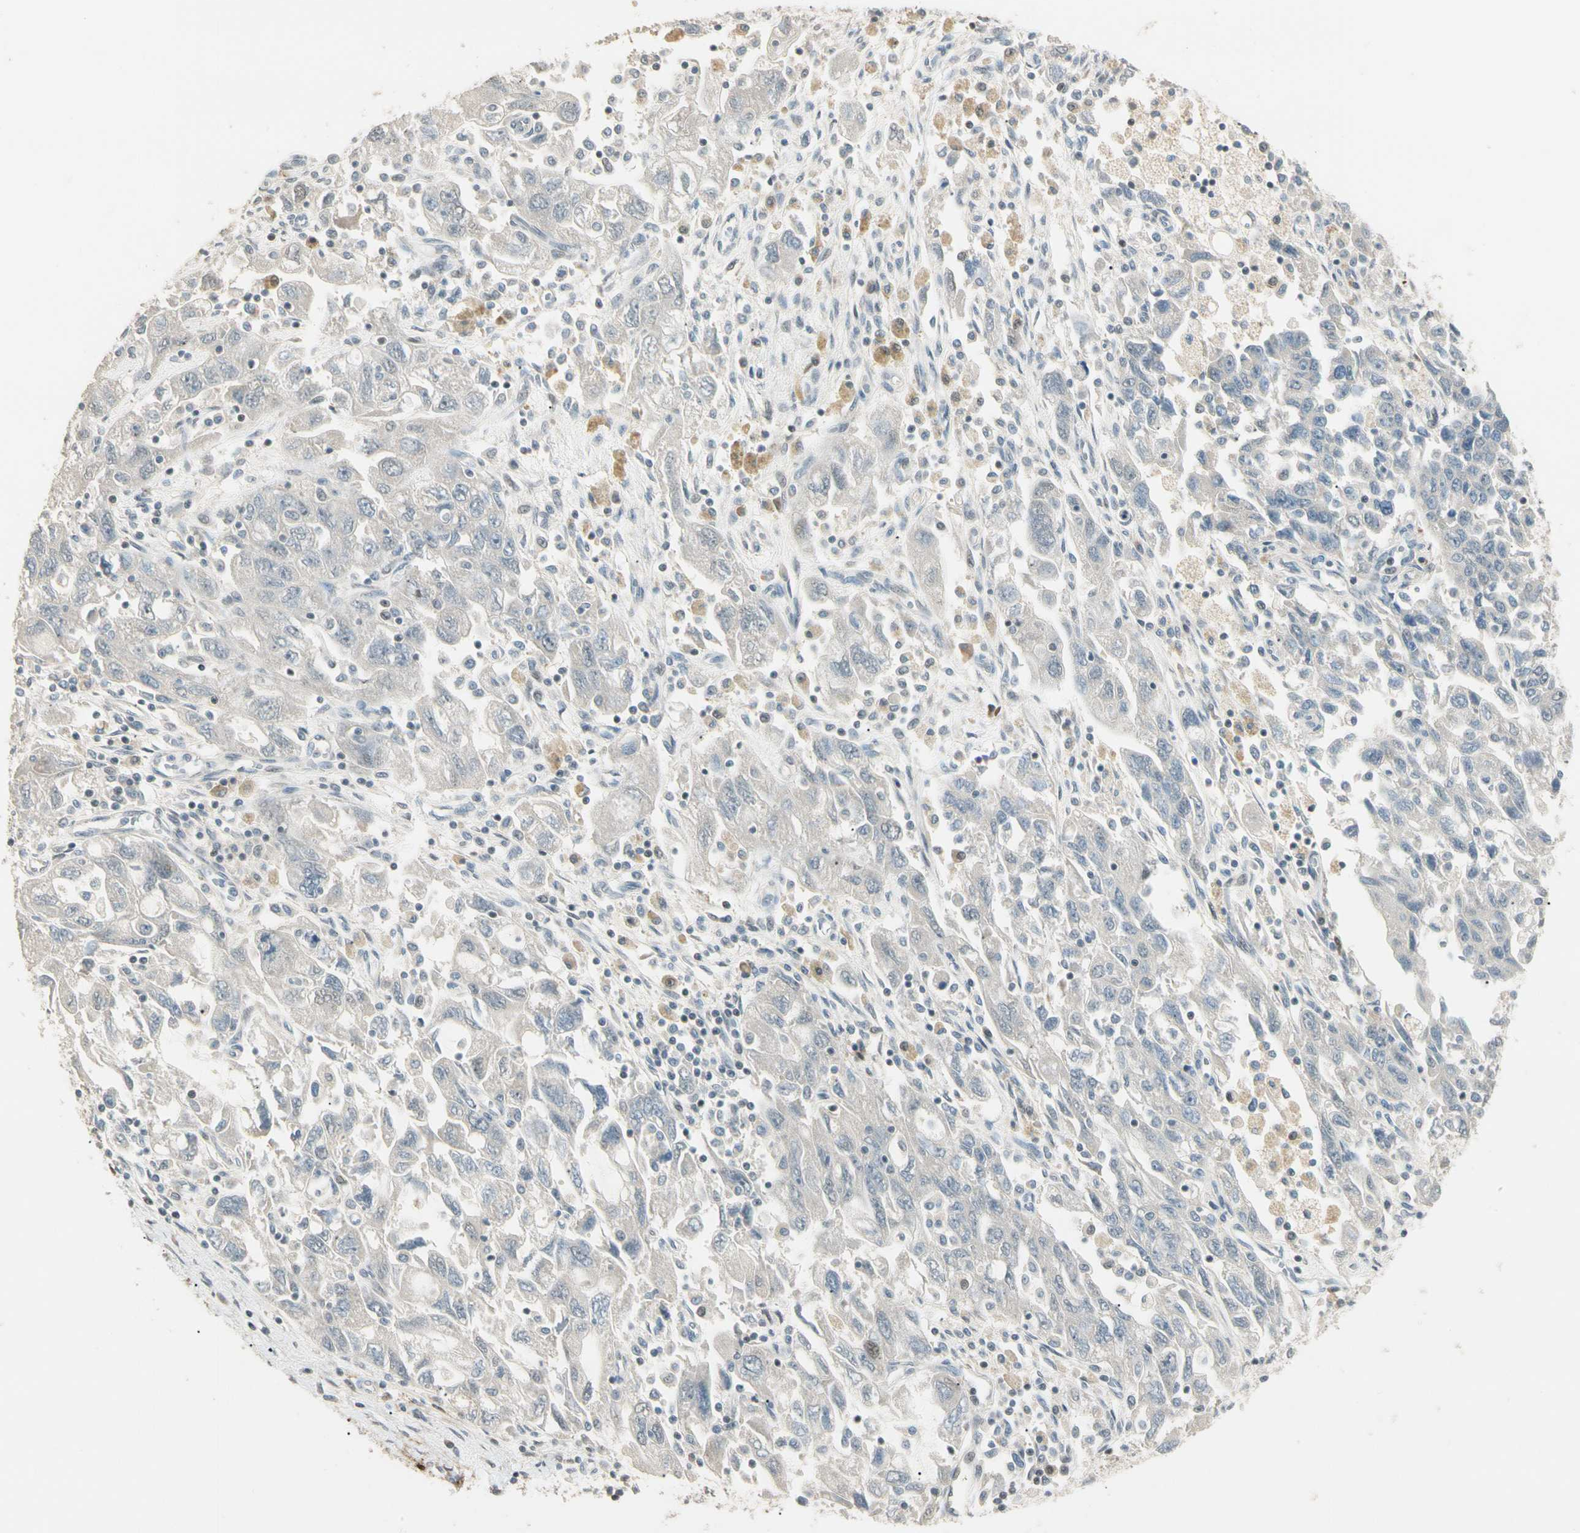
{"staining": {"intensity": "negative", "quantity": "none", "location": "none"}, "tissue": "ovarian cancer", "cell_type": "Tumor cells", "image_type": "cancer", "snomed": [{"axis": "morphology", "description": "Carcinoma, NOS"}, {"axis": "morphology", "description": "Cystadenocarcinoma, serous, NOS"}, {"axis": "topography", "description": "Ovary"}], "caption": "Immunohistochemical staining of ovarian cancer shows no significant staining in tumor cells.", "gene": "GNE", "patient": {"sex": "female", "age": 69}}